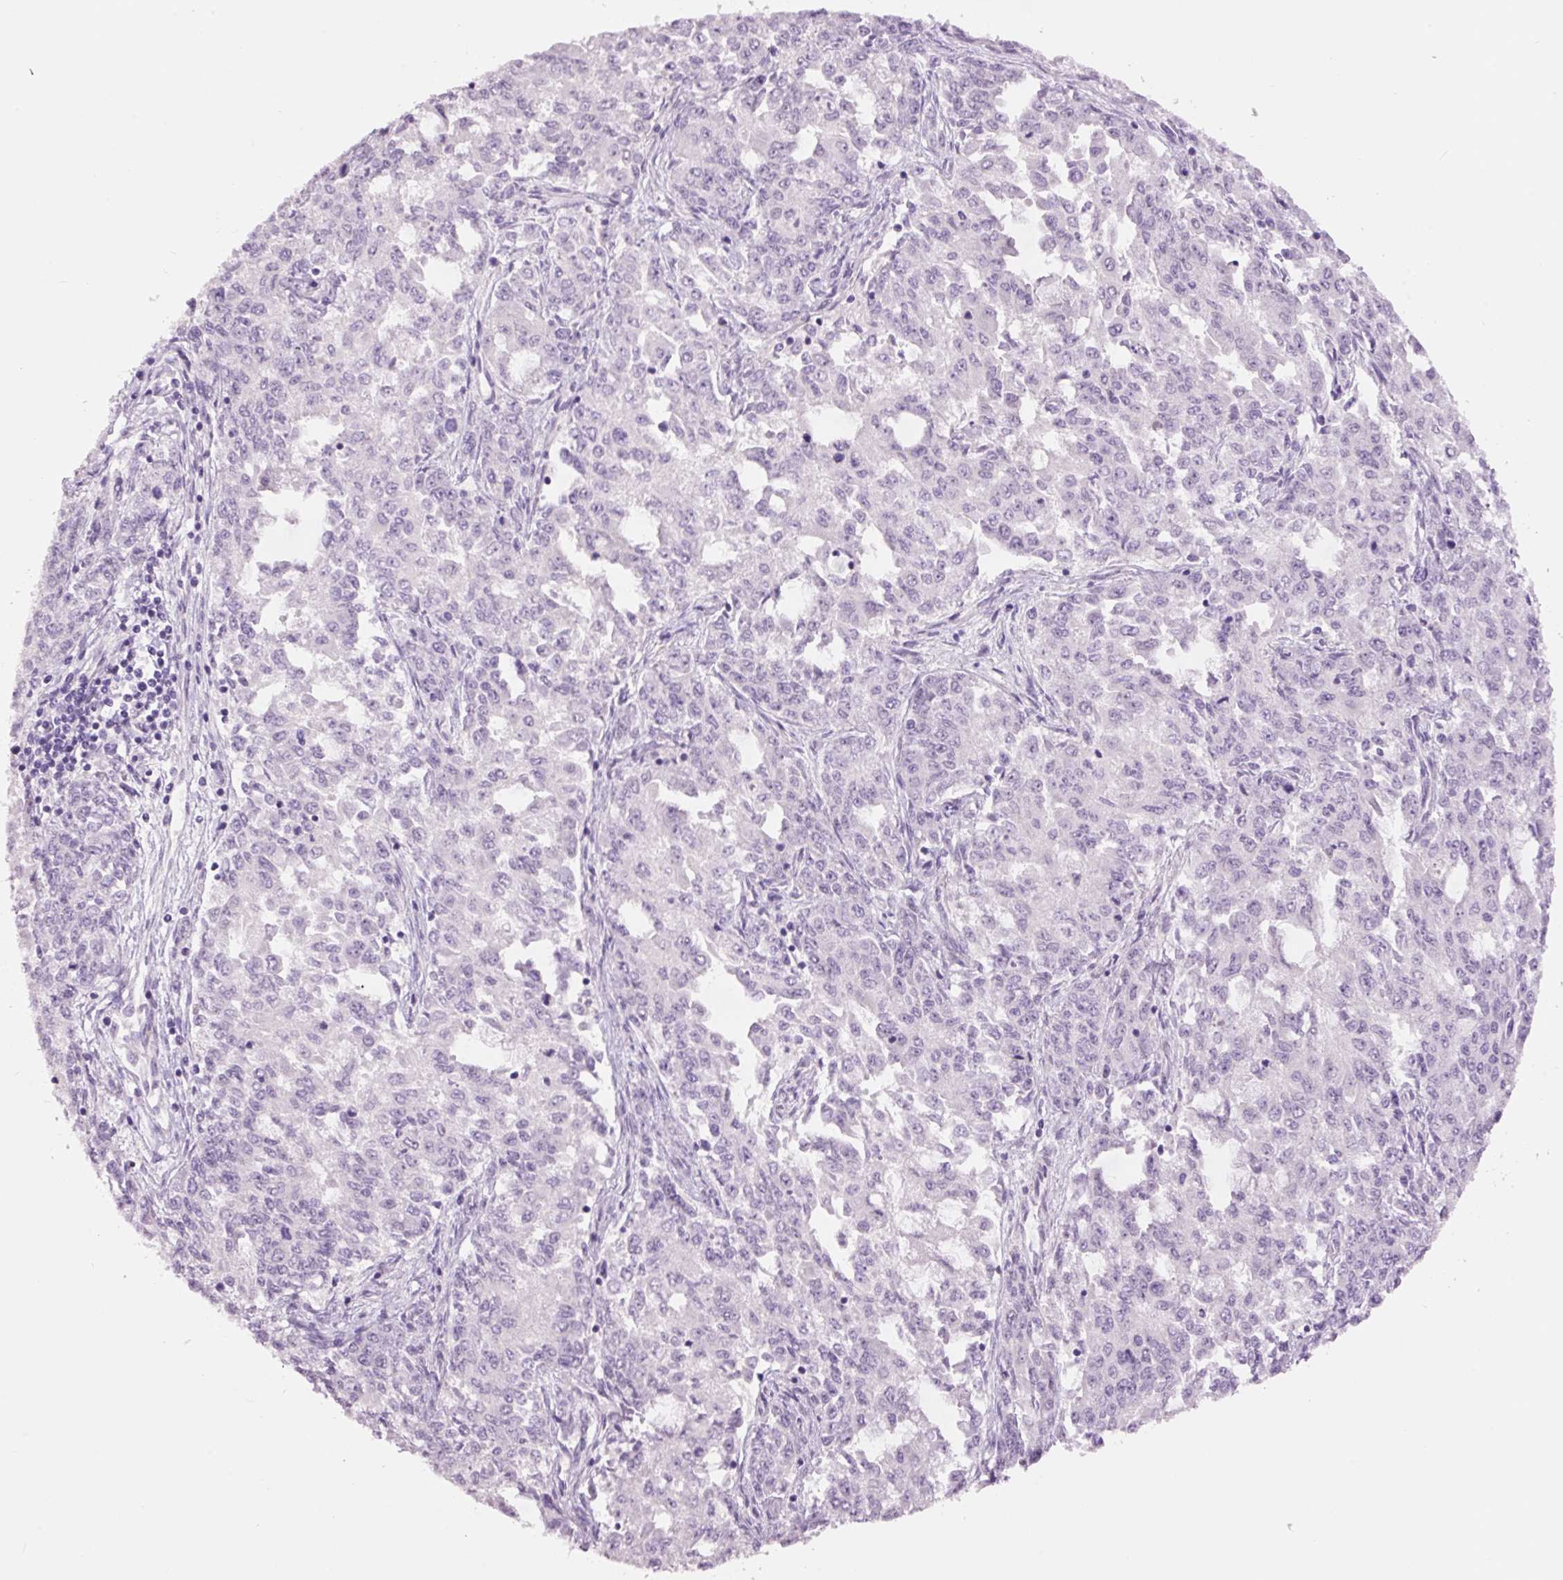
{"staining": {"intensity": "negative", "quantity": "none", "location": "none"}, "tissue": "endometrial cancer", "cell_type": "Tumor cells", "image_type": "cancer", "snomed": [{"axis": "morphology", "description": "Adenocarcinoma, NOS"}, {"axis": "topography", "description": "Endometrium"}], "caption": "This is an IHC photomicrograph of endometrial cancer. There is no positivity in tumor cells.", "gene": "GCG", "patient": {"sex": "female", "age": 50}}